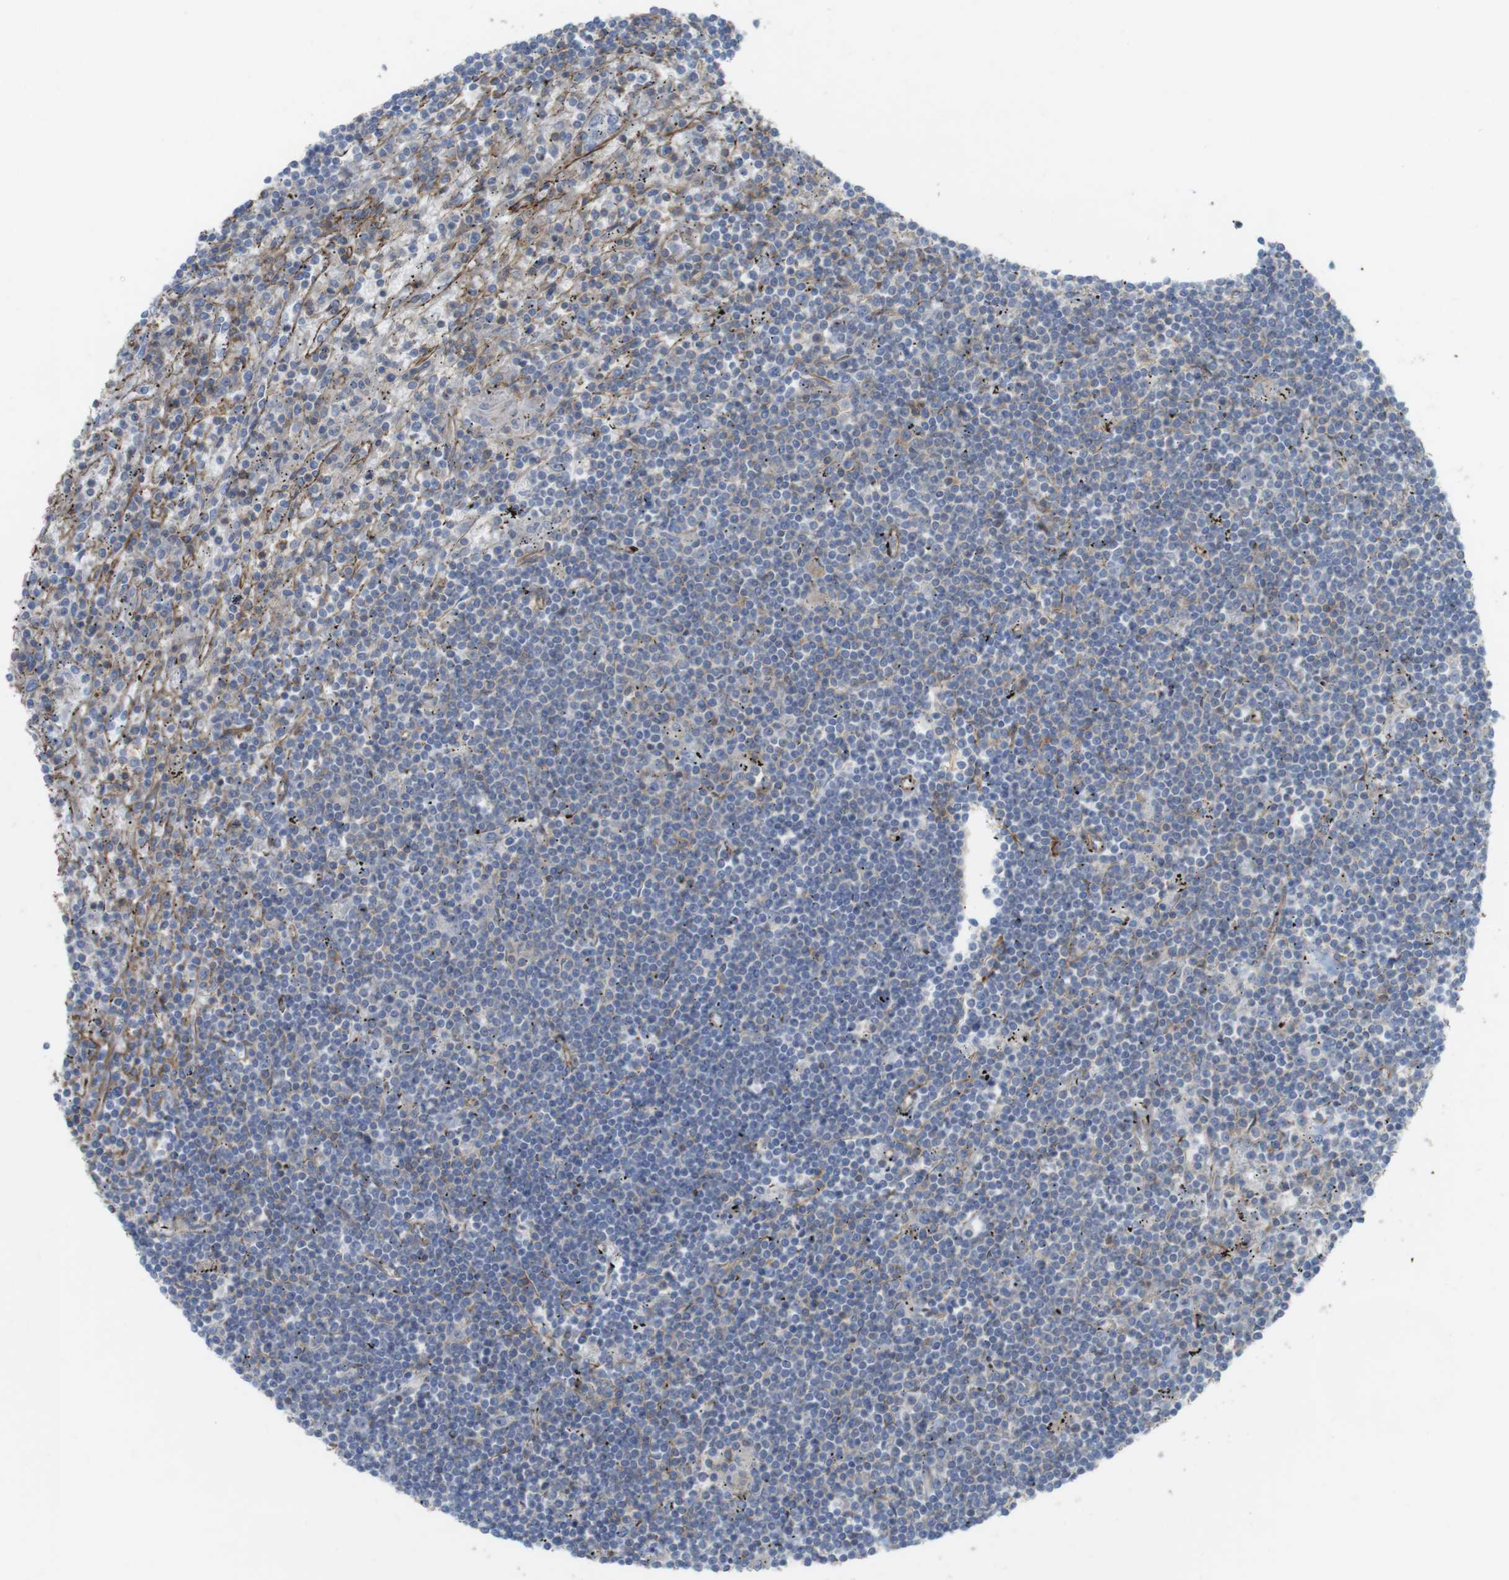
{"staining": {"intensity": "weak", "quantity": "25%-75%", "location": "cytoplasmic/membranous"}, "tissue": "lymphoma", "cell_type": "Tumor cells", "image_type": "cancer", "snomed": [{"axis": "morphology", "description": "Malignant lymphoma, non-Hodgkin's type, Low grade"}, {"axis": "topography", "description": "Spleen"}], "caption": "This micrograph shows immunohistochemistry staining of human lymphoma, with low weak cytoplasmic/membranous staining in approximately 25%-75% of tumor cells.", "gene": "PREX2", "patient": {"sex": "male", "age": 76}}